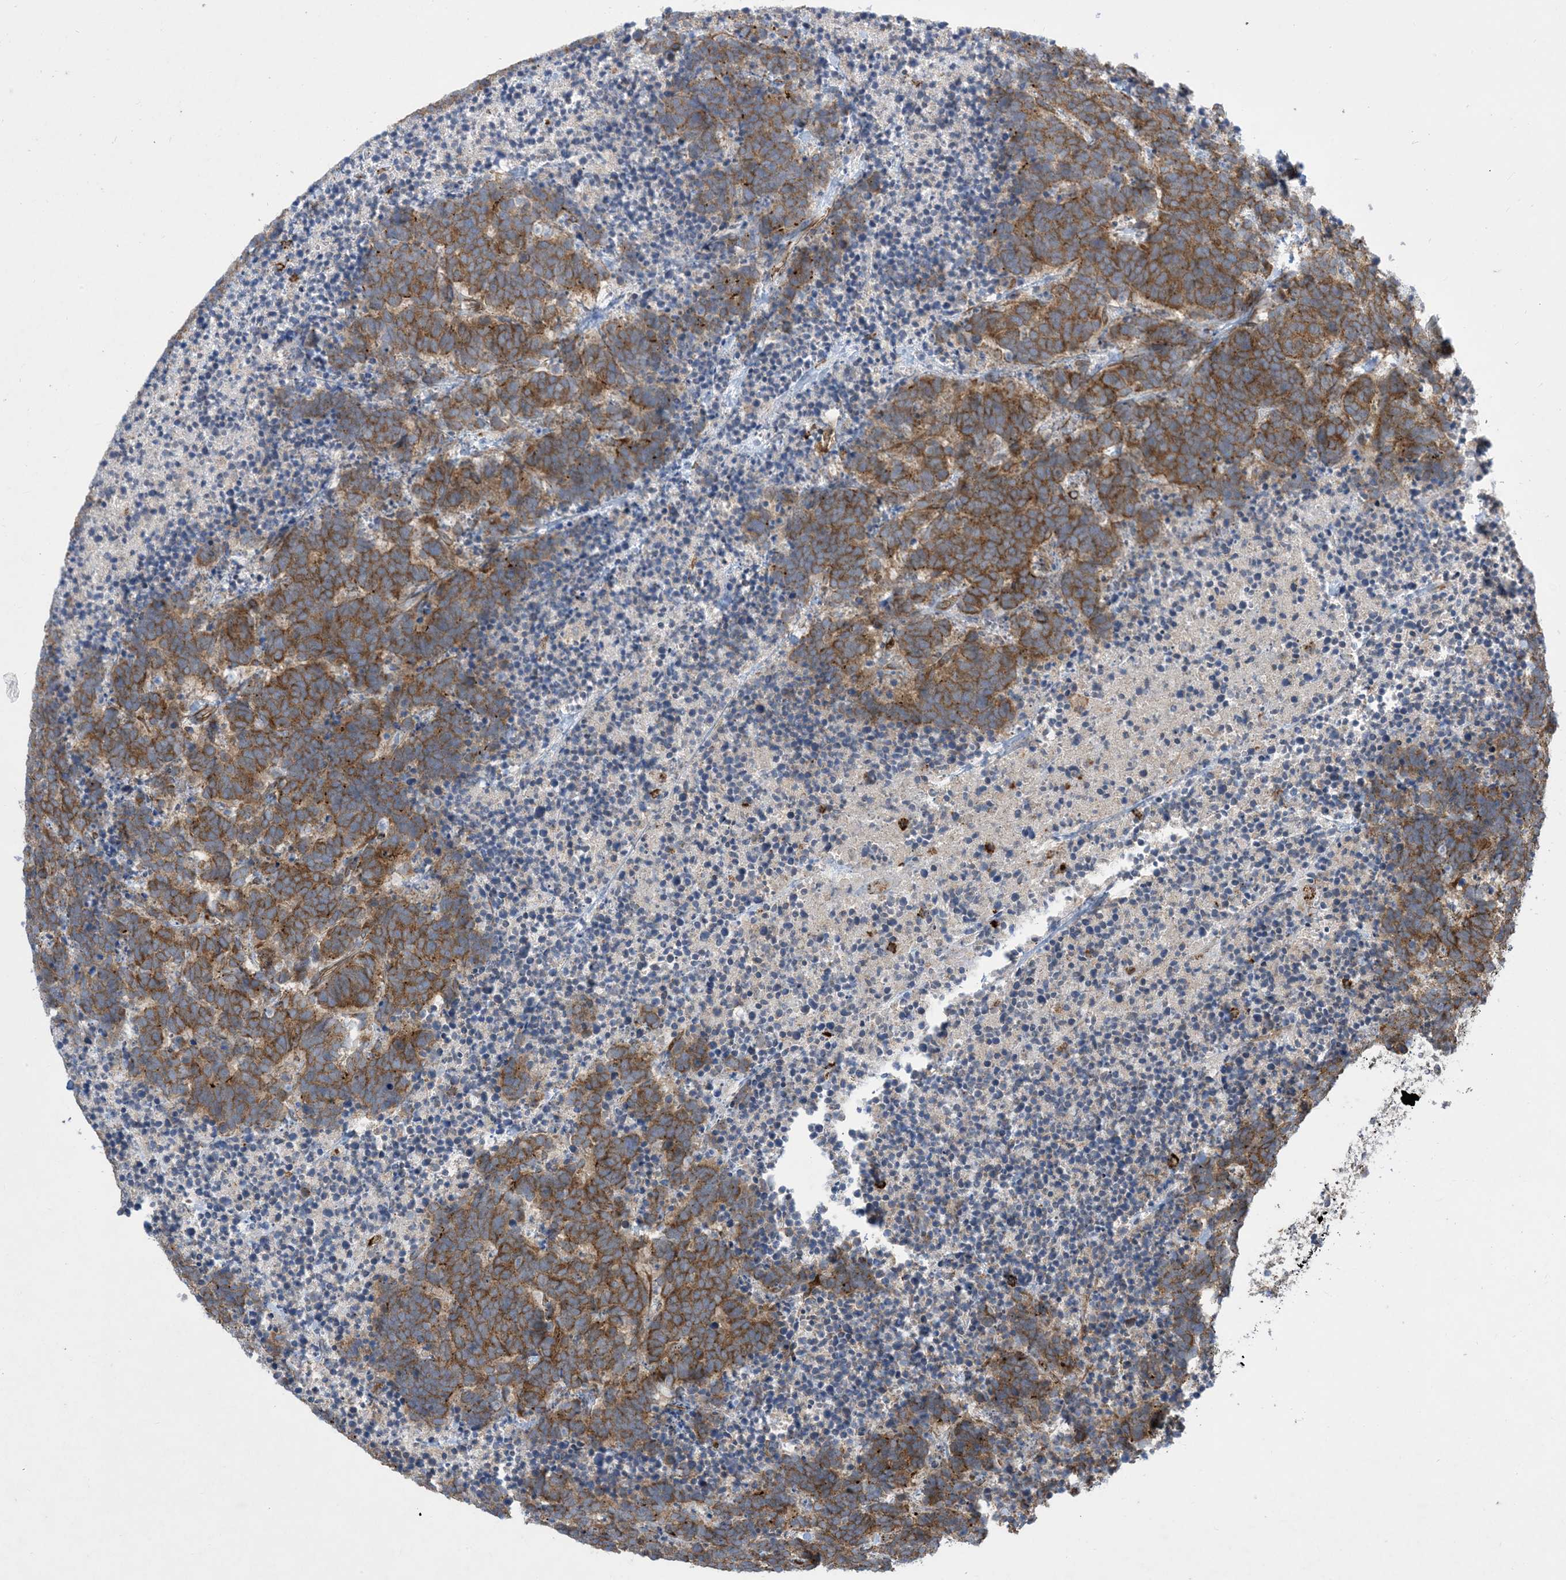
{"staining": {"intensity": "moderate", "quantity": ">75%", "location": "cytoplasmic/membranous"}, "tissue": "carcinoid", "cell_type": "Tumor cells", "image_type": "cancer", "snomed": [{"axis": "morphology", "description": "Carcinoma, NOS"}, {"axis": "morphology", "description": "Carcinoid, malignant, NOS"}, {"axis": "topography", "description": "Urinary bladder"}], "caption": "Tumor cells reveal medium levels of moderate cytoplasmic/membranous staining in about >75% of cells in human carcinoma.", "gene": "OTOP1", "patient": {"sex": "male", "age": 57}}